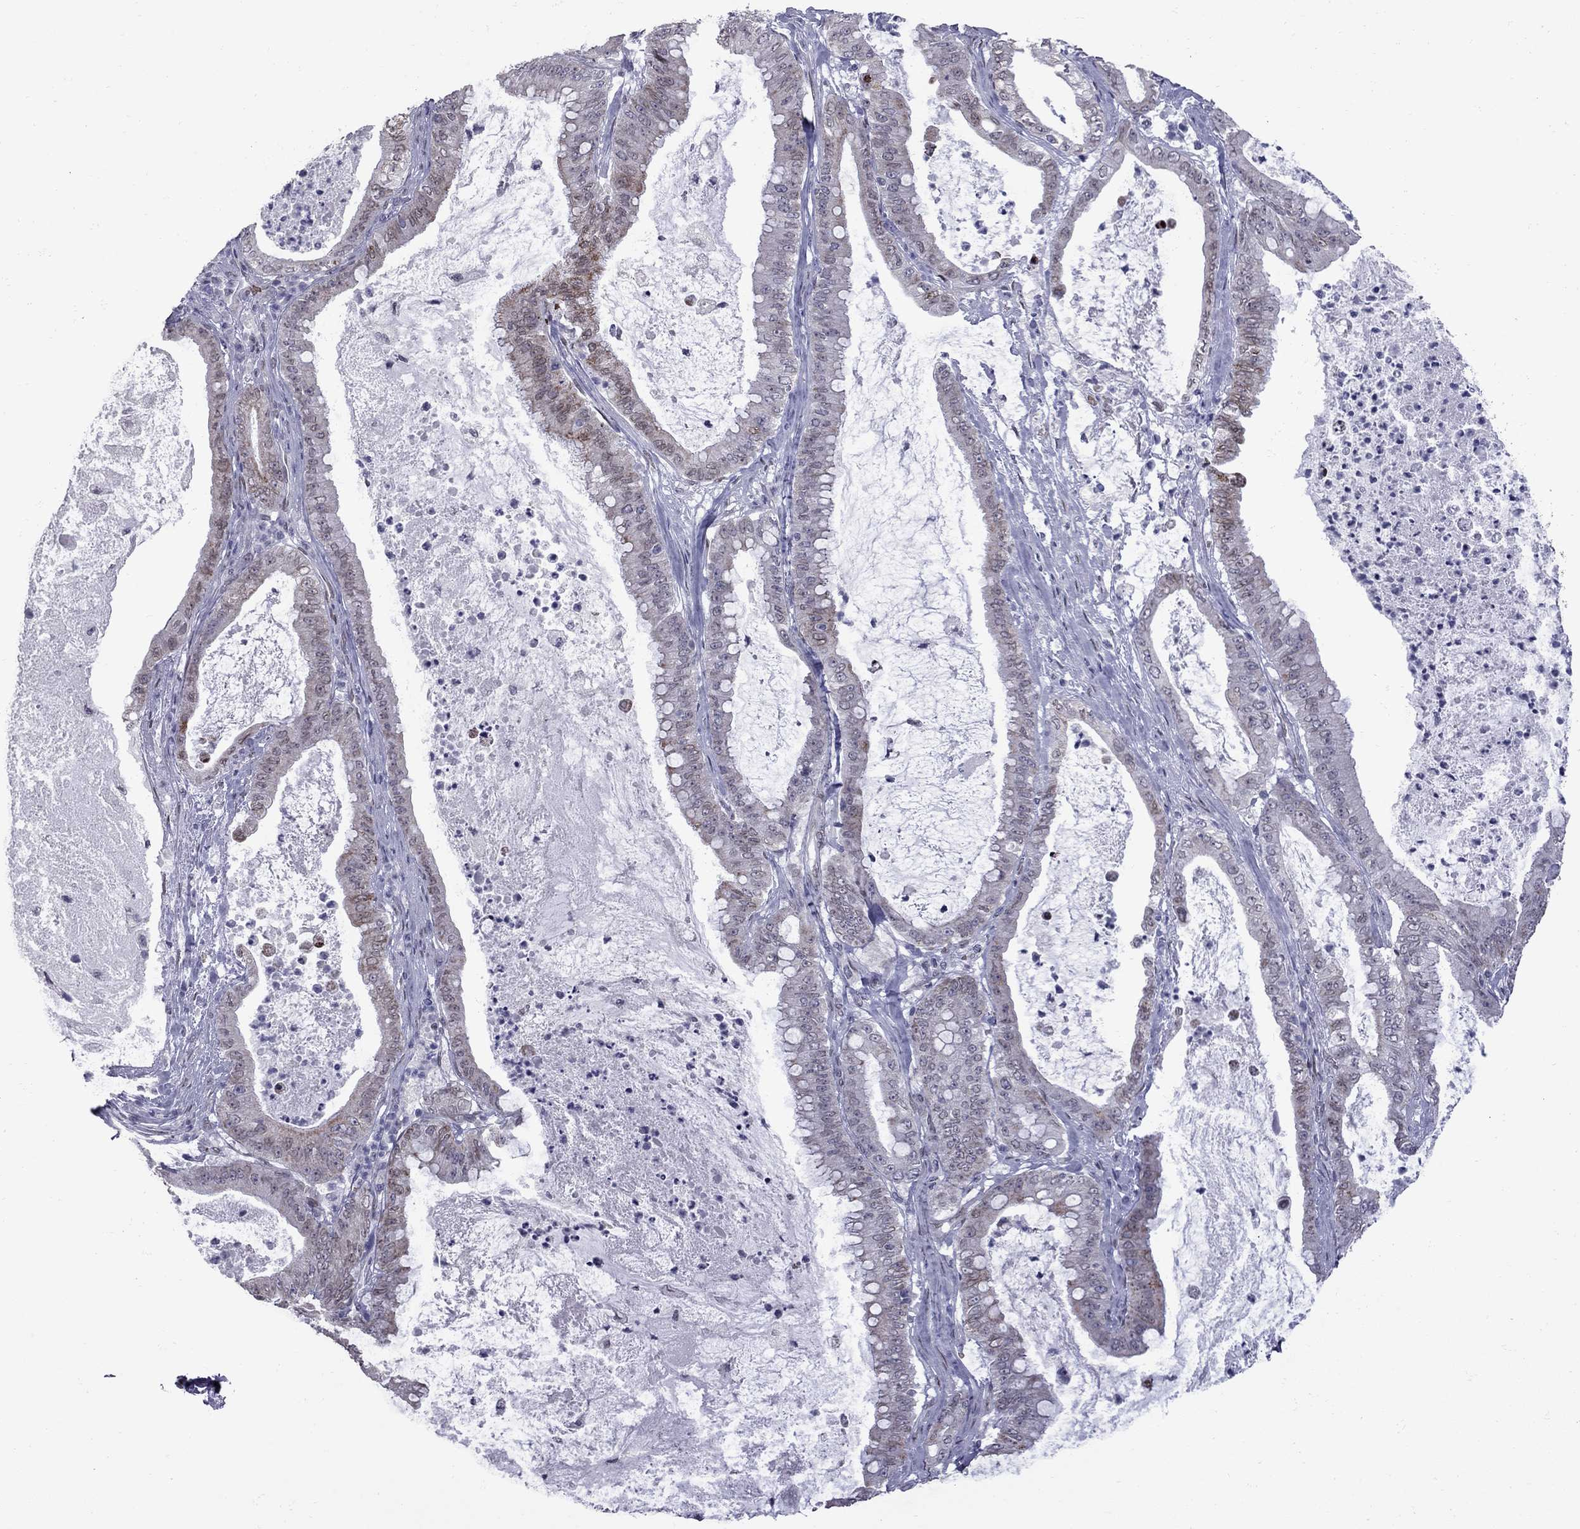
{"staining": {"intensity": "moderate", "quantity": "<25%", "location": "cytoplasmic/membranous"}, "tissue": "pancreatic cancer", "cell_type": "Tumor cells", "image_type": "cancer", "snomed": [{"axis": "morphology", "description": "Adenocarcinoma, NOS"}, {"axis": "topography", "description": "Pancreas"}], "caption": "This micrograph shows immunohistochemistry (IHC) staining of human pancreatic adenocarcinoma, with low moderate cytoplasmic/membranous staining in approximately <25% of tumor cells.", "gene": "CLTCL1", "patient": {"sex": "male", "age": 71}}